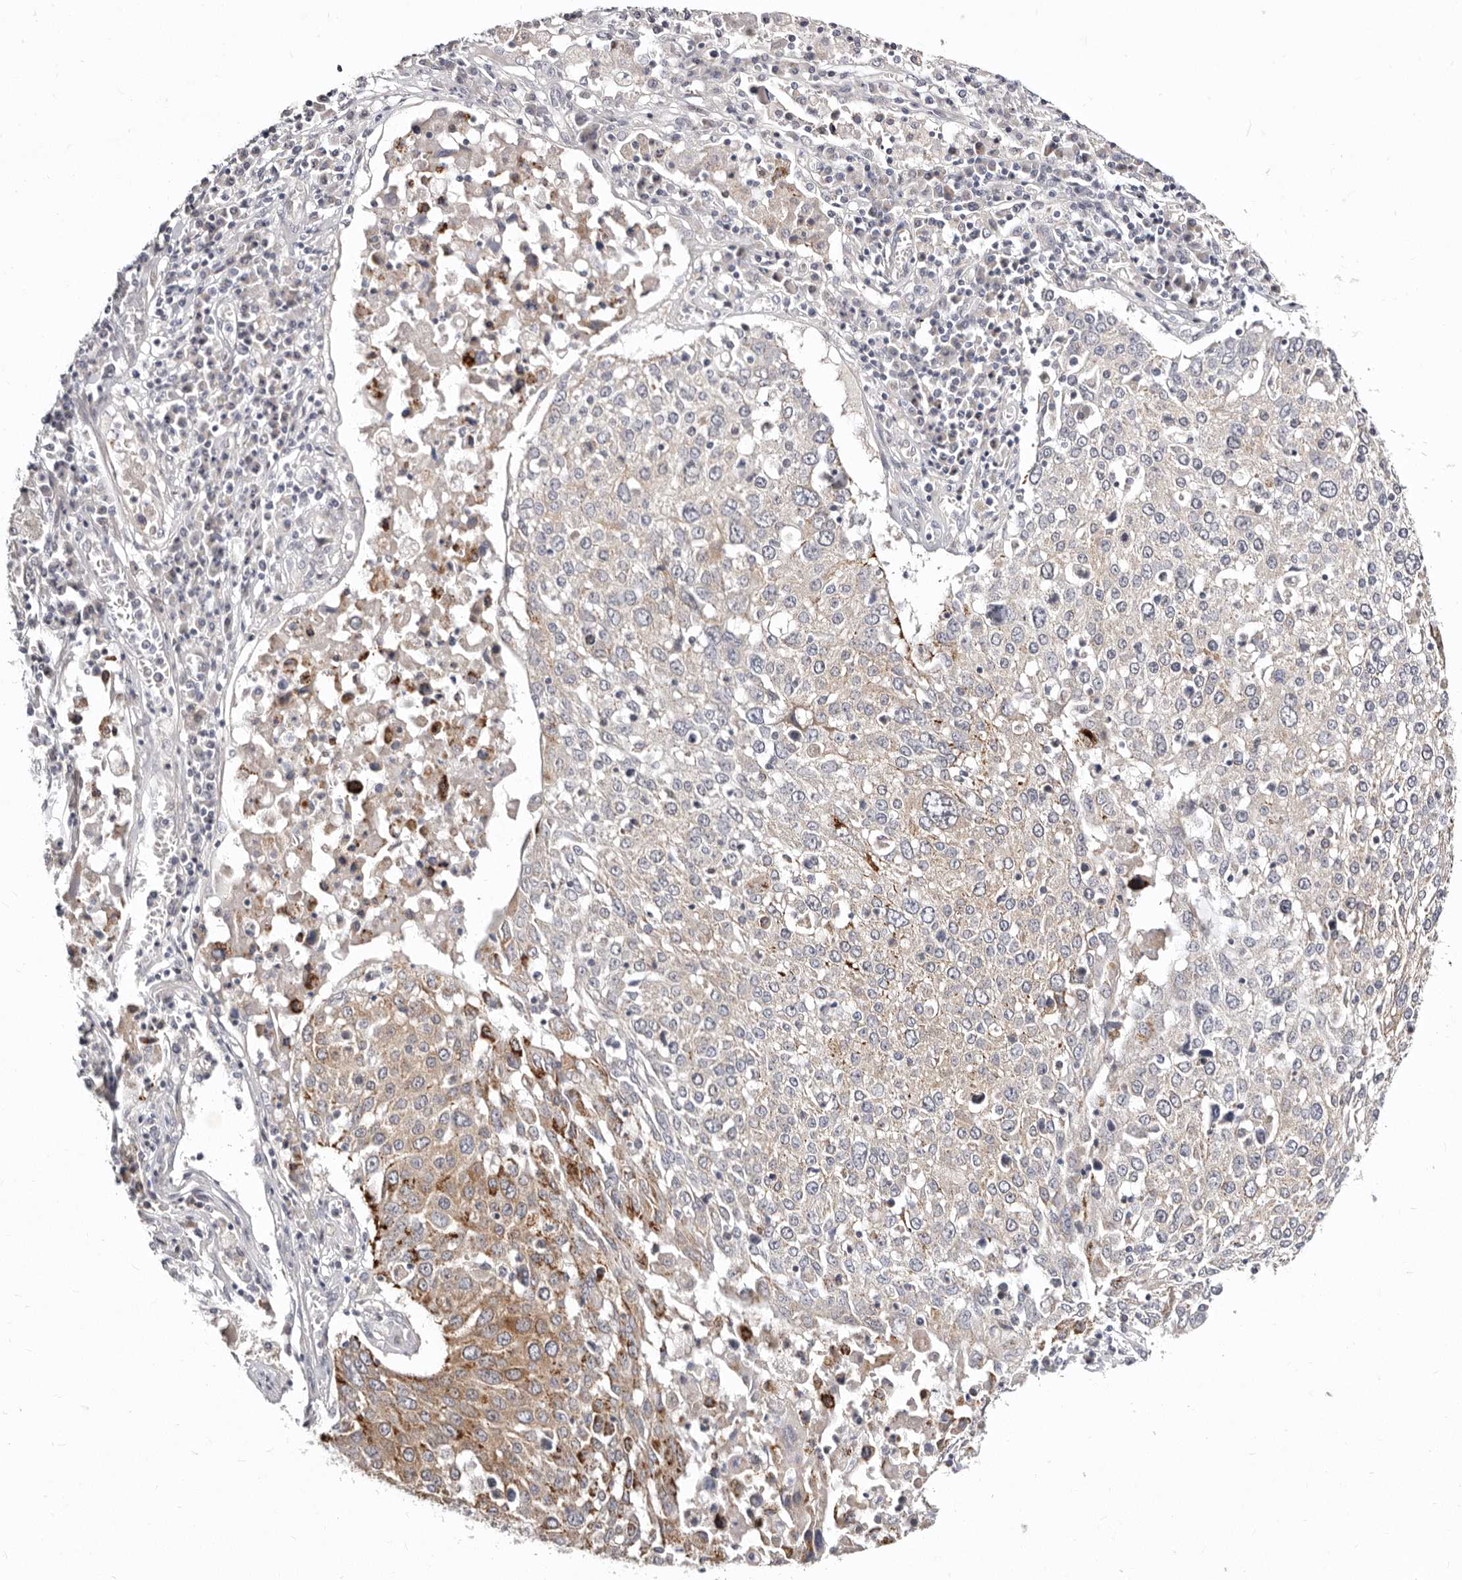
{"staining": {"intensity": "moderate", "quantity": "<25%", "location": "cytoplasmic/membranous"}, "tissue": "lung cancer", "cell_type": "Tumor cells", "image_type": "cancer", "snomed": [{"axis": "morphology", "description": "Squamous cell carcinoma, NOS"}, {"axis": "topography", "description": "Lung"}], "caption": "A high-resolution image shows immunohistochemistry staining of squamous cell carcinoma (lung), which shows moderate cytoplasmic/membranous expression in about <25% of tumor cells. Nuclei are stained in blue.", "gene": "KLHL4", "patient": {"sex": "male", "age": 65}}